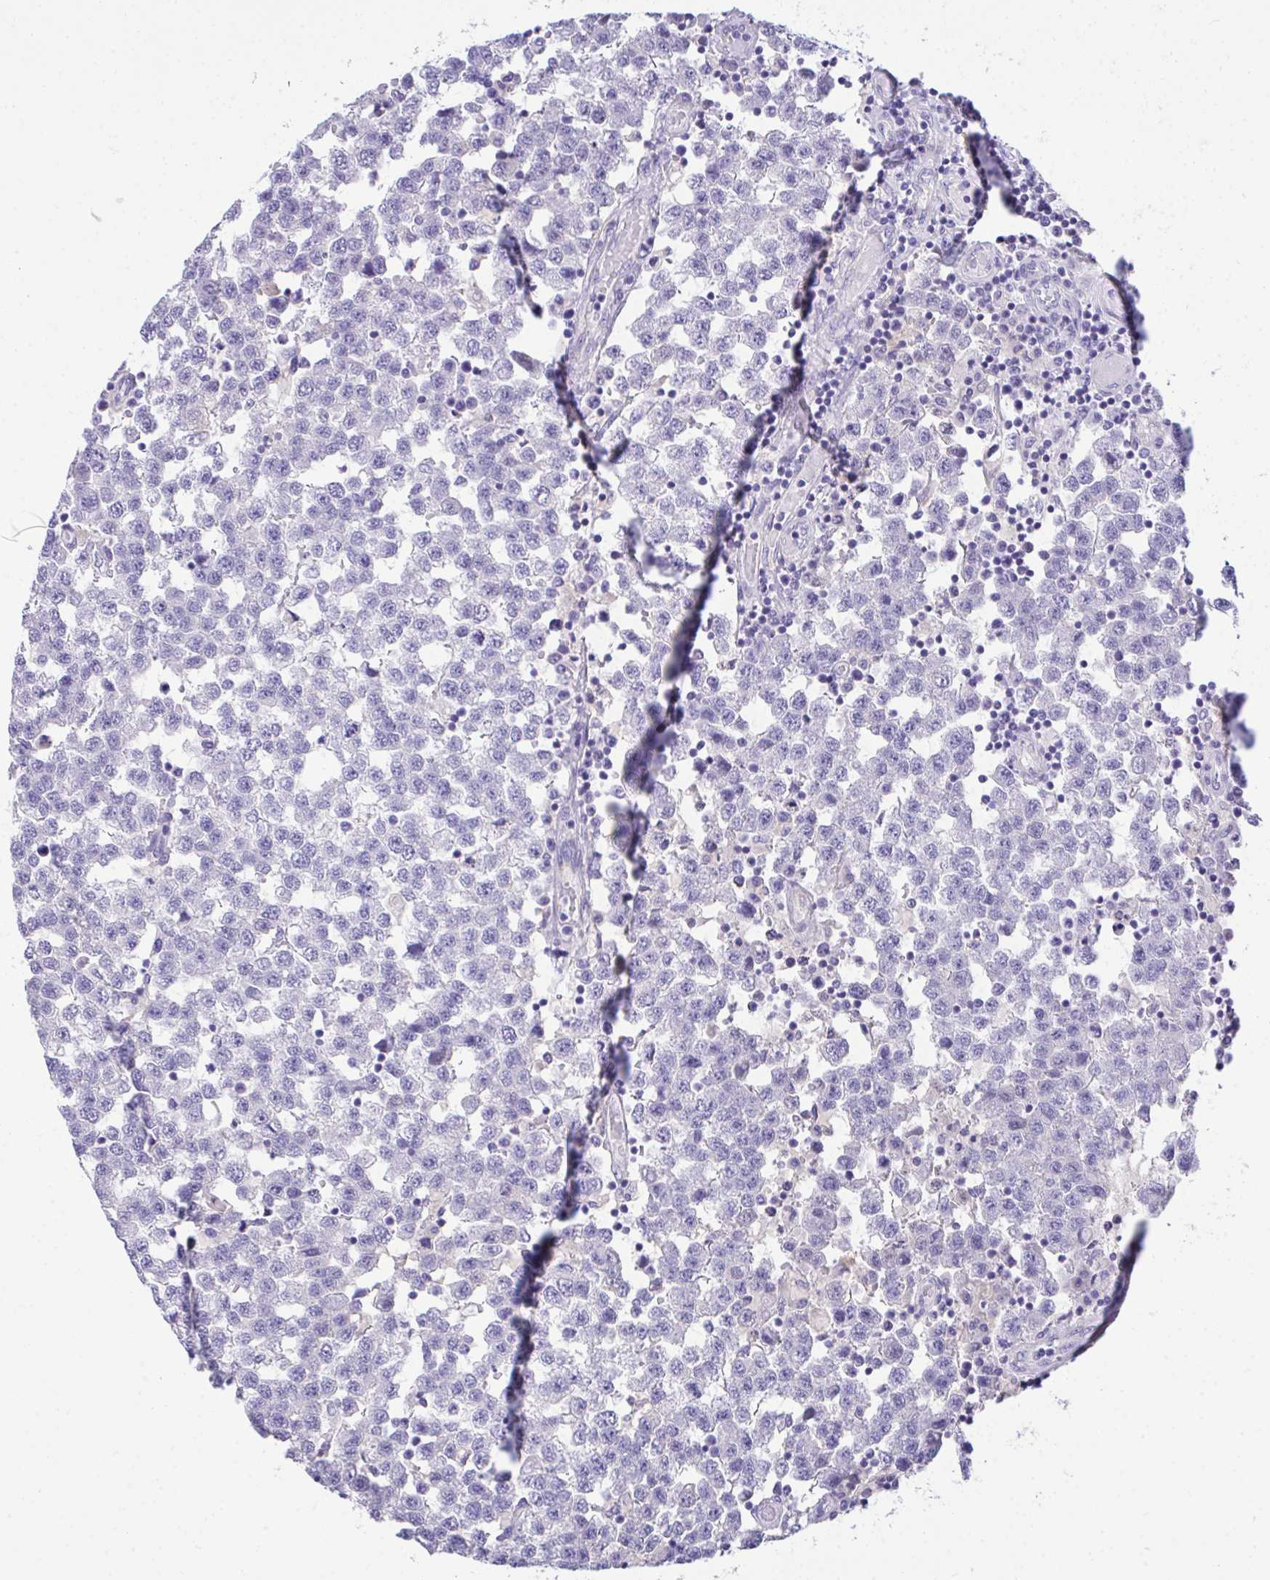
{"staining": {"intensity": "negative", "quantity": "none", "location": "none"}, "tissue": "testis cancer", "cell_type": "Tumor cells", "image_type": "cancer", "snomed": [{"axis": "morphology", "description": "Seminoma, NOS"}, {"axis": "topography", "description": "Testis"}], "caption": "An immunohistochemistry (IHC) image of testis cancer (seminoma) is shown. There is no staining in tumor cells of testis cancer (seminoma).", "gene": "TMCO5A", "patient": {"sex": "male", "age": 34}}